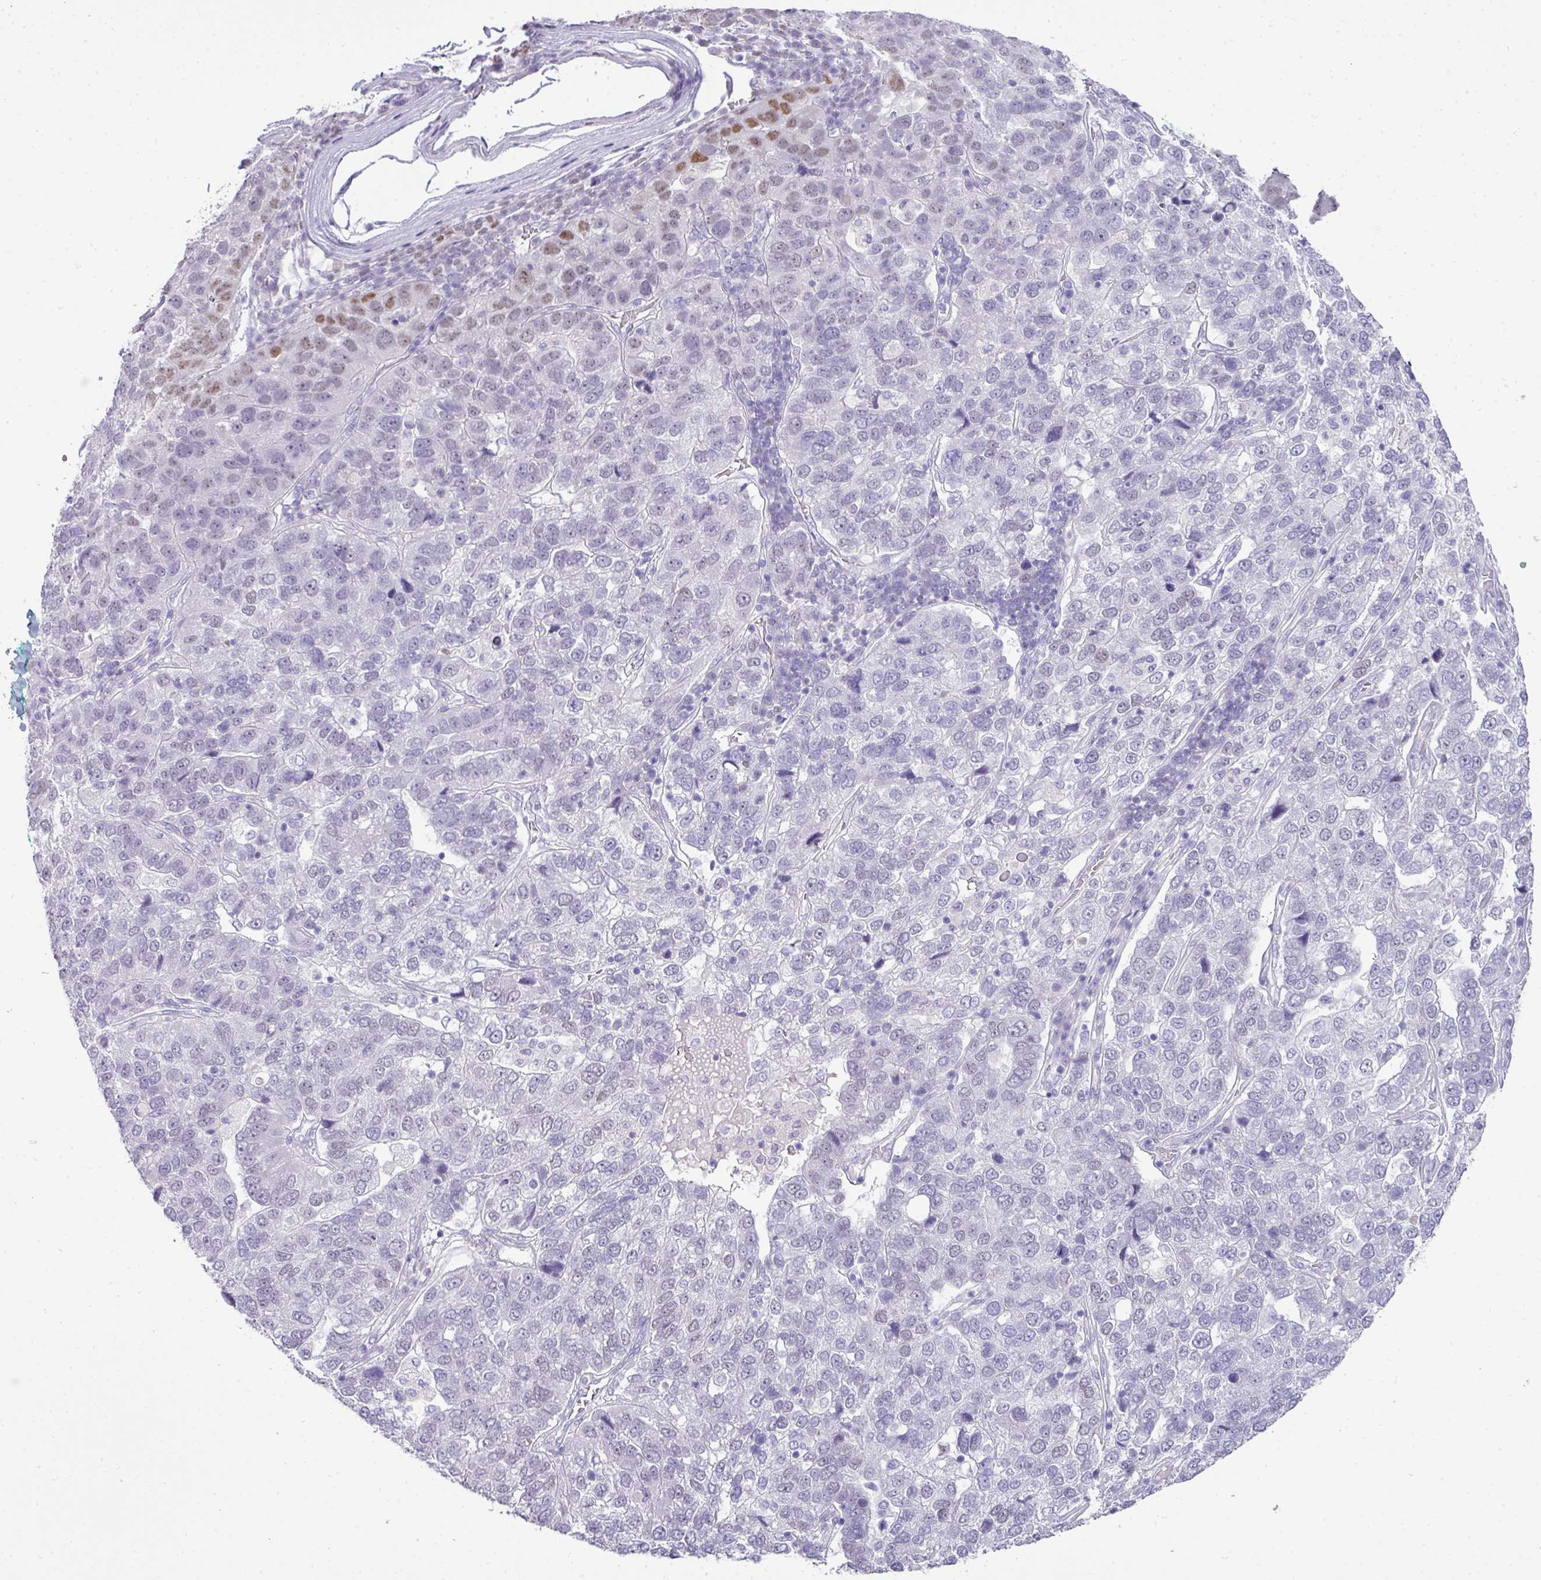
{"staining": {"intensity": "negative", "quantity": "none", "location": "none"}, "tissue": "pancreatic cancer", "cell_type": "Tumor cells", "image_type": "cancer", "snomed": [{"axis": "morphology", "description": "Adenocarcinoma, NOS"}, {"axis": "topography", "description": "Pancreas"}], "caption": "Immunohistochemical staining of human pancreatic cancer (adenocarcinoma) exhibits no significant expression in tumor cells. (Stains: DAB (3,3'-diaminobenzidine) IHC with hematoxylin counter stain, Microscopy: brightfield microscopy at high magnification).", "gene": "BCL11A", "patient": {"sex": "female", "age": 61}}